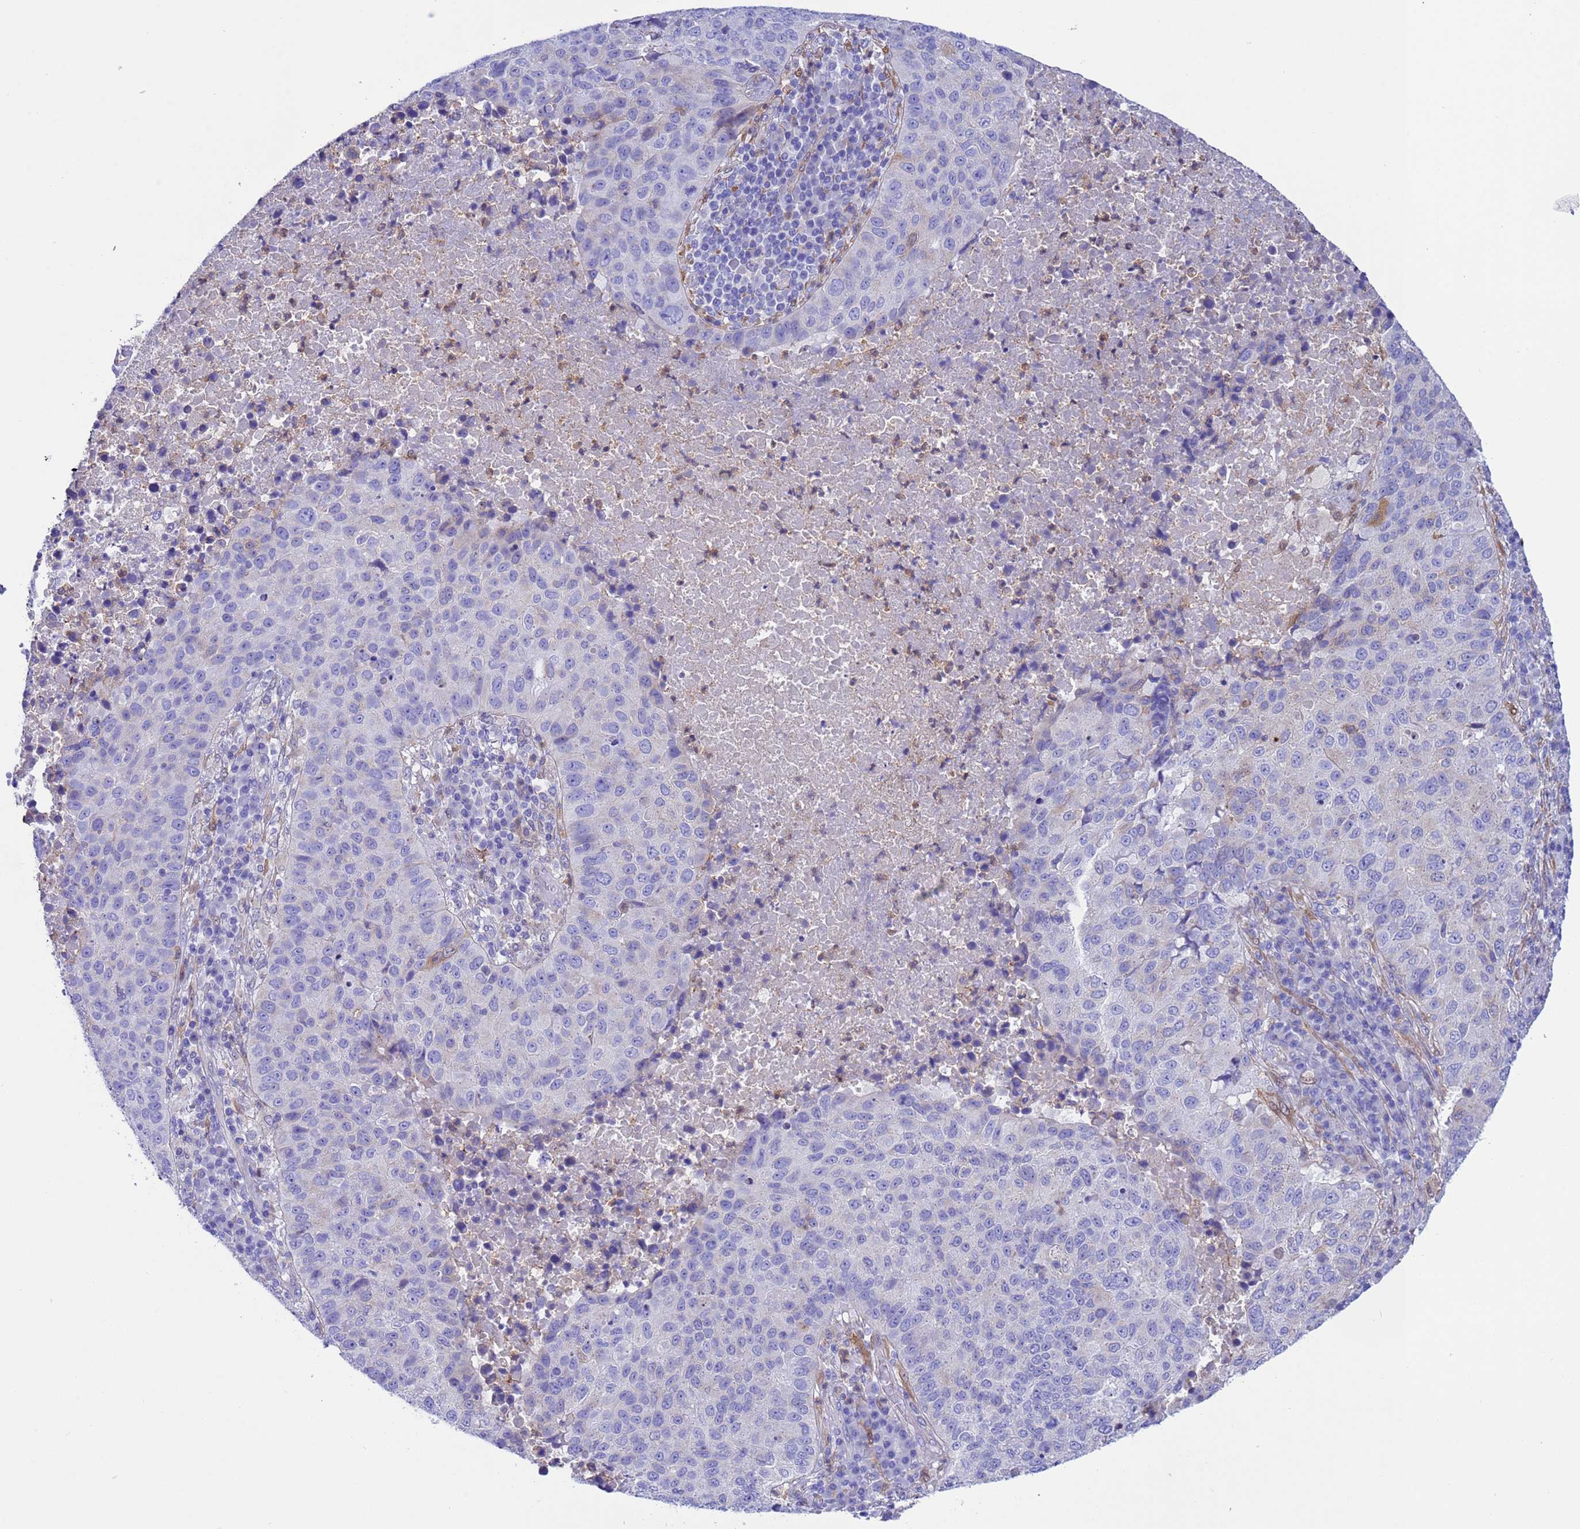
{"staining": {"intensity": "negative", "quantity": "none", "location": "none"}, "tissue": "lung cancer", "cell_type": "Tumor cells", "image_type": "cancer", "snomed": [{"axis": "morphology", "description": "Squamous cell carcinoma, NOS"}, {"axis": "topography", "description": "Lung"}], "caption": "Immunohistochemical staining of lung cancer (squamous cell carcinoma) reveals no significant expression in tumor cells.", "gene": "C6orf47", "patient": {"sex": "male", "age": 73}}